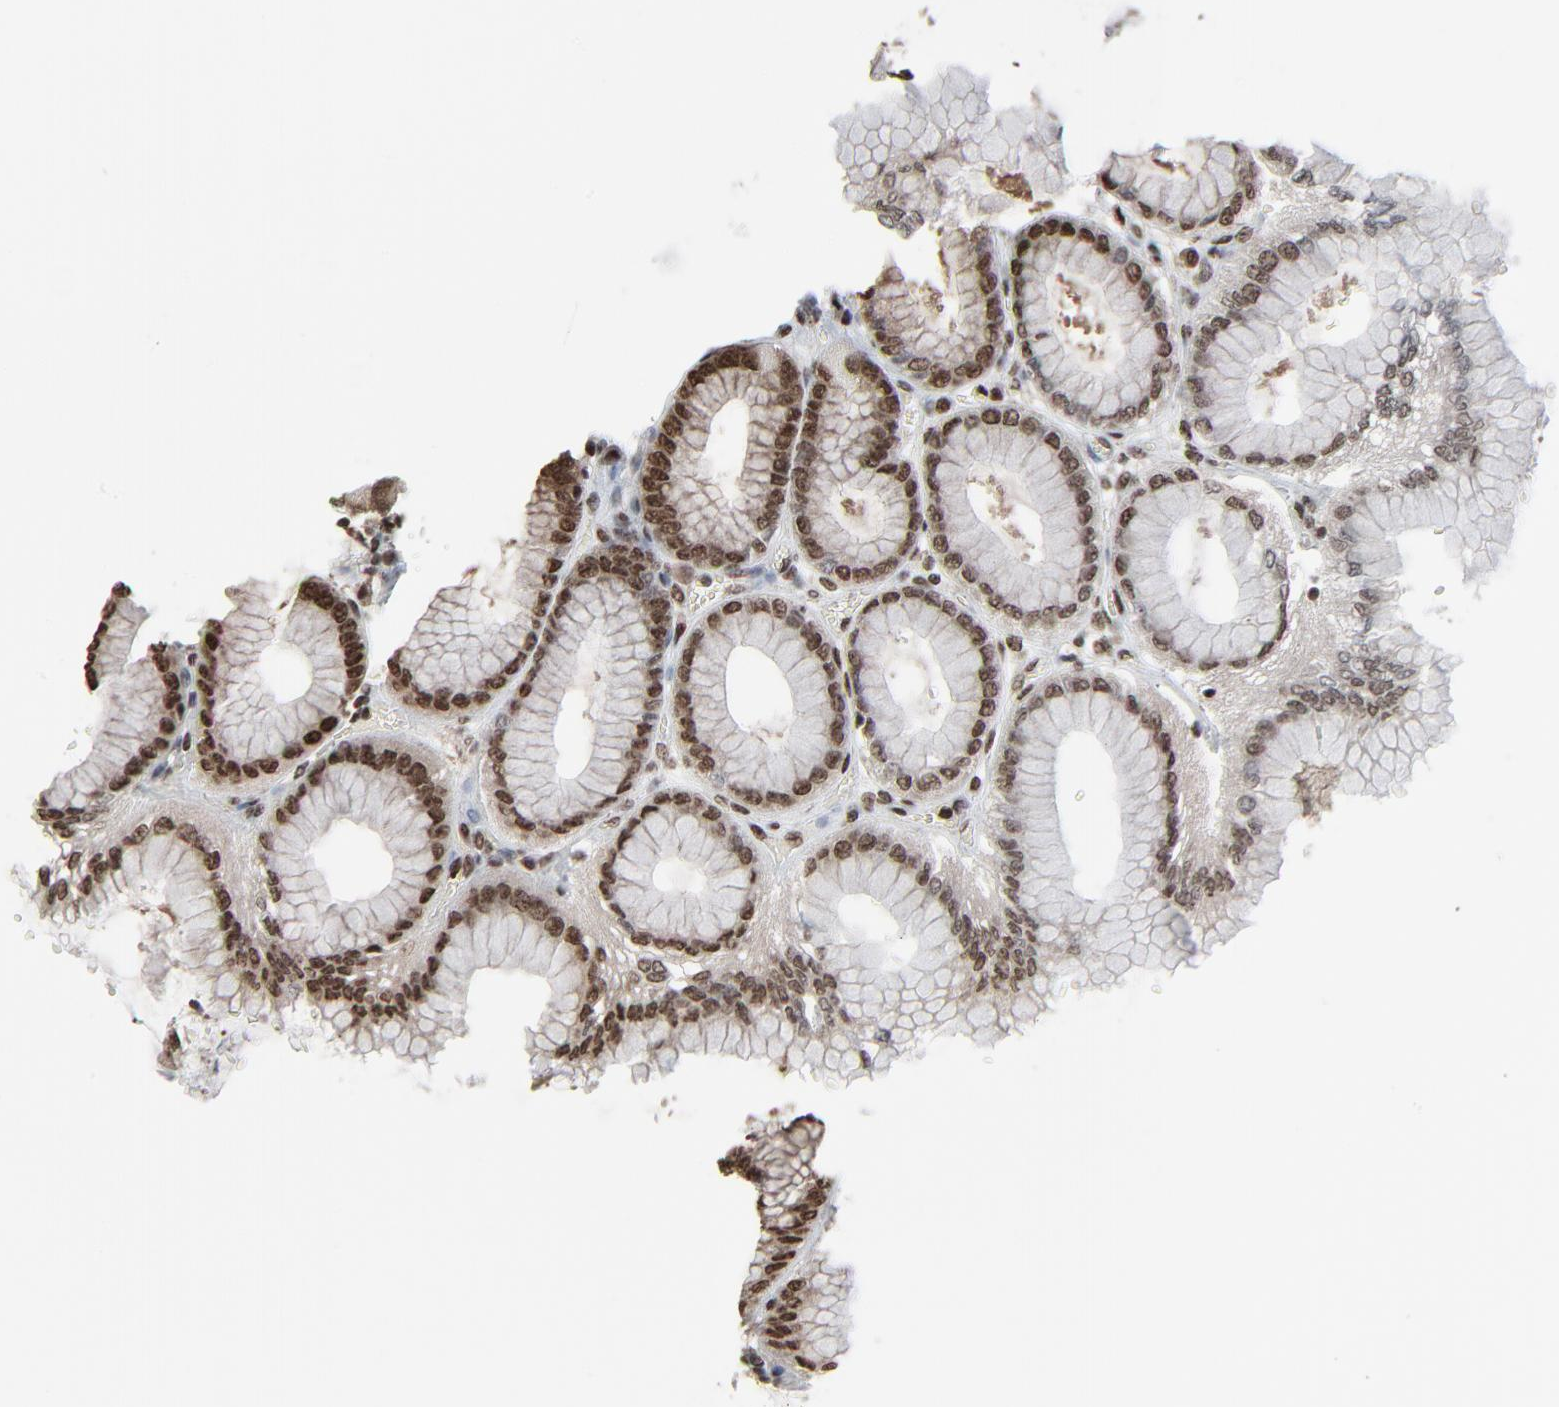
{"staining": {"intensity": "strong", "quantity": ">75%", "location": "cytoplasmic/membranous,nuclear"}, "tissue": "stomach", "cell_type": "Glandular cells", "image_type": "normal", "snomed": [{"axis": "morphology", "description": "Normal tissue, NOS"}, {"axis": "topography", "description": "Stomach, upper"}], "caption": "Glandular cells show strong cytoplasmic/membranous,nuclear positivity in approximately >75% of cells in benign stomach.", "gene": "MEIS2", "patient": {"sex": "female", "age": 56}}